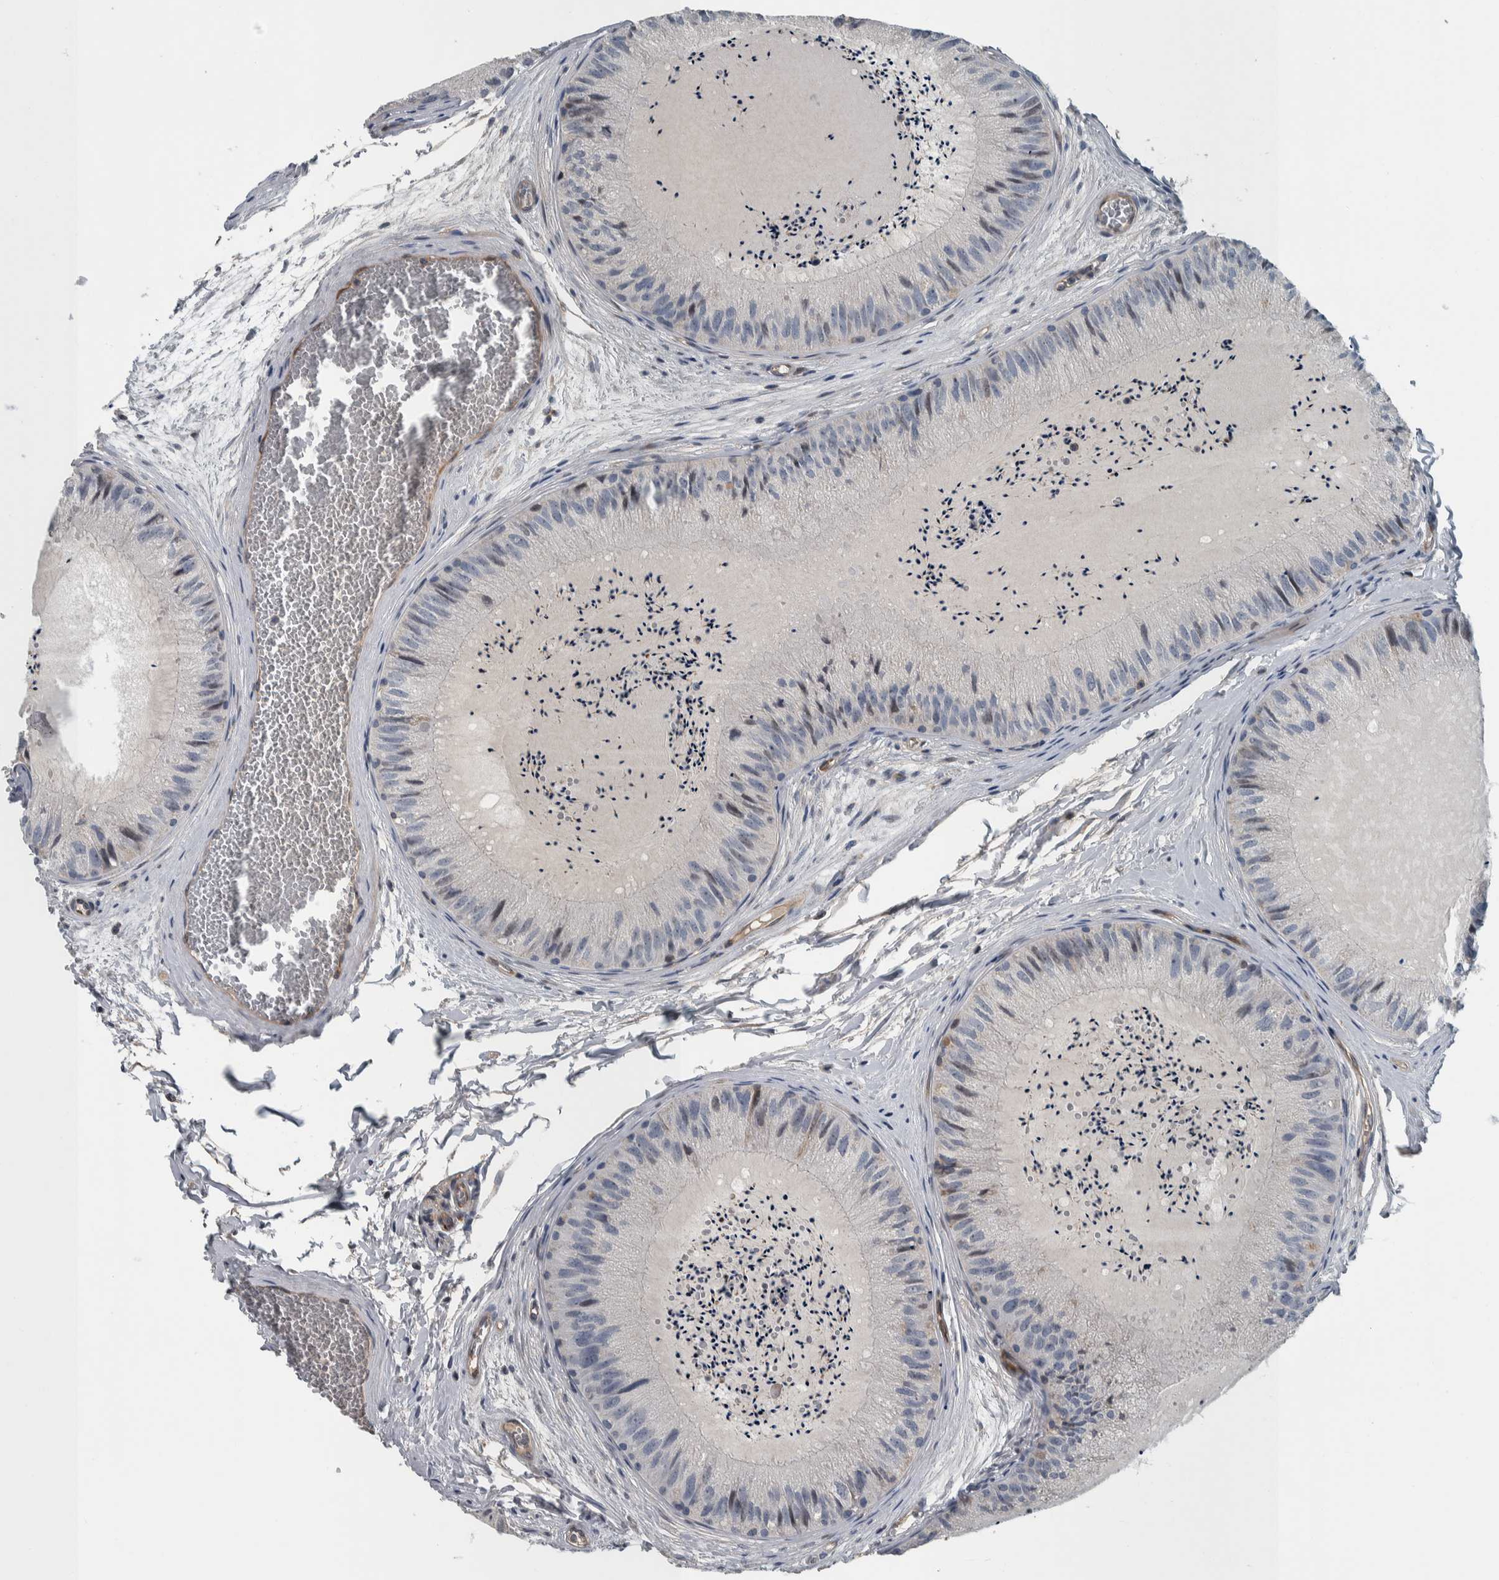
{"staining": {"intensity": "weak", "quantity": "<25%", "location": "cytoplasmic/membranous"}, "tissue": "epididymis", "cell_type": "Glandular cells", "image_type": "normal", "snomed": [{"axis": "morphology", "description": "Normal tissue, NOS"}, {"axis": "topography", "description": "Epididymis"}], "caption": "This is an IHC histopathology image of unremarkable epididymis. There is no expression in glandular cells.", "gene": "BAIAP2L1", "patient": {"sex": "male", "age": 31}}